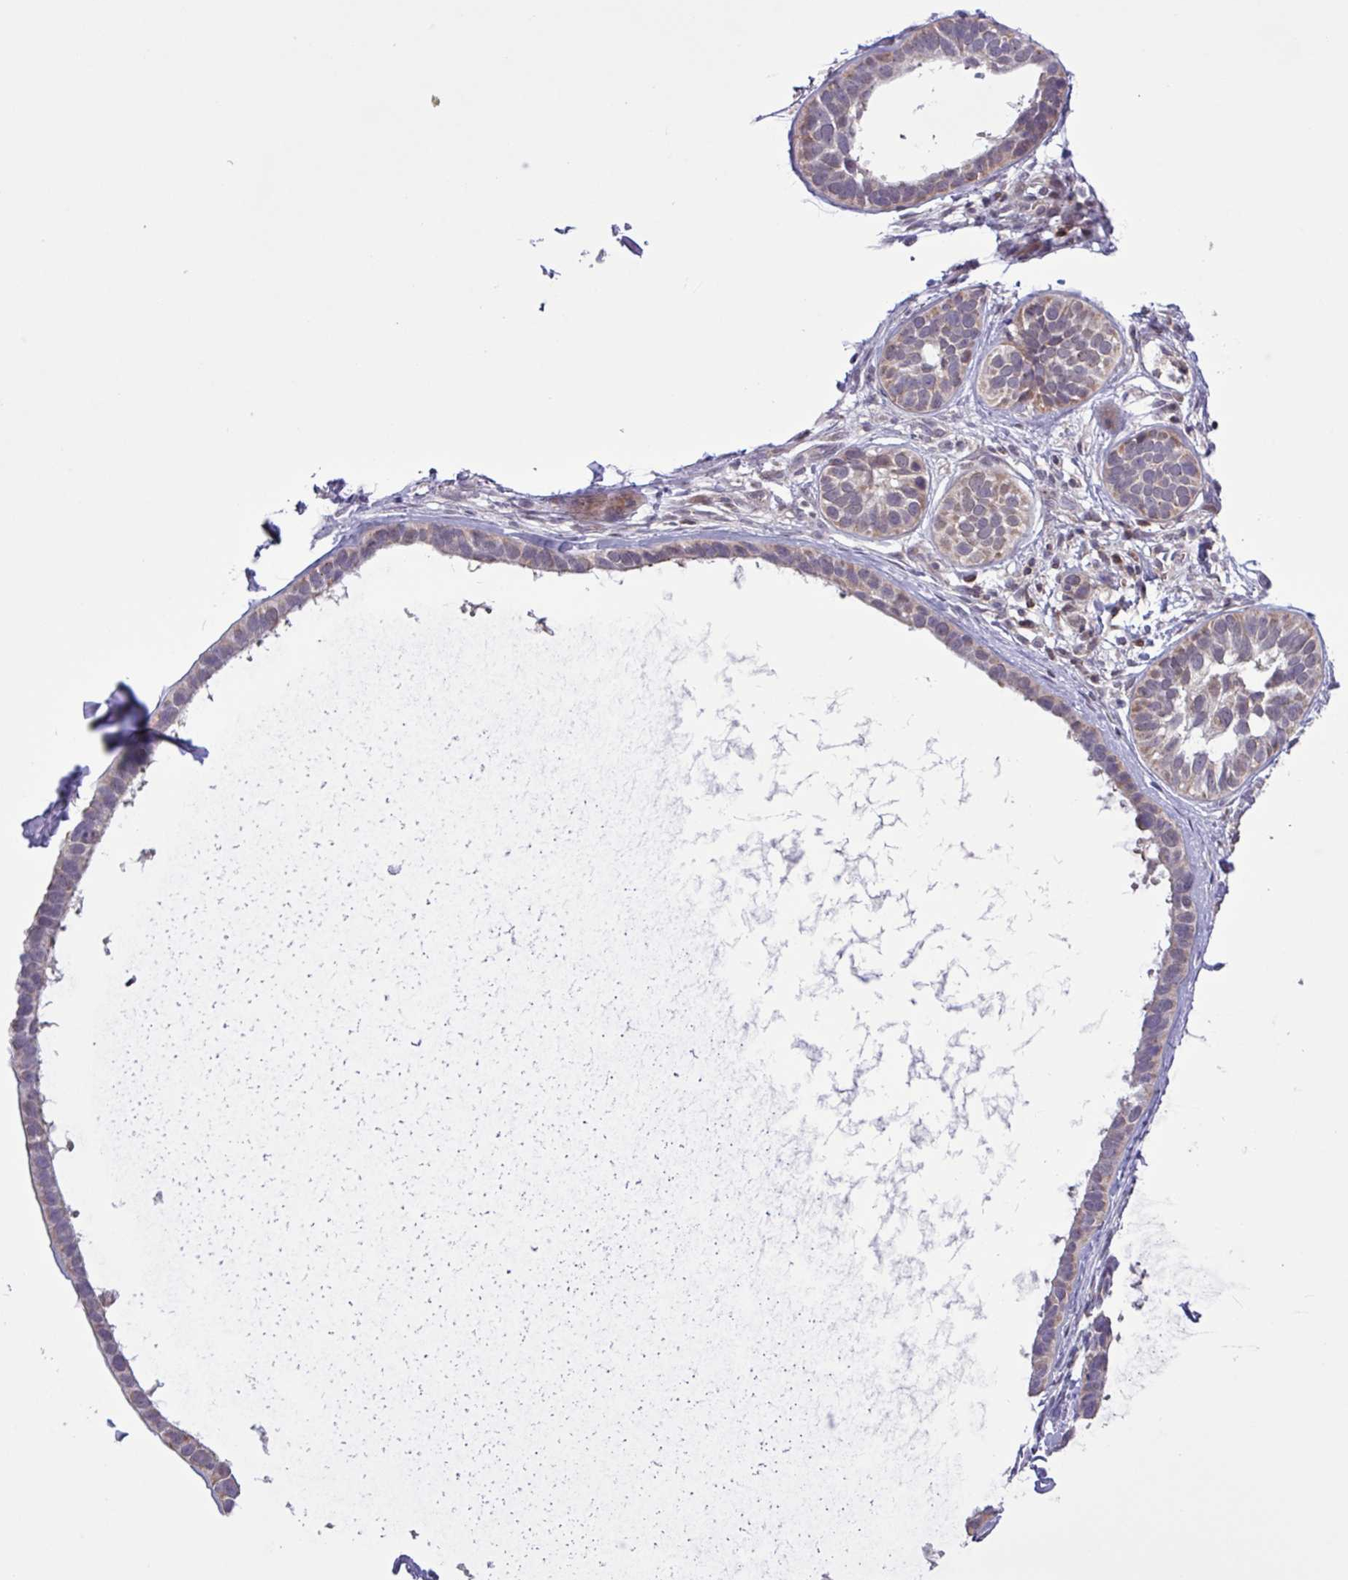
{"staining": {"intensity": "weak", "quantity": "25%-75%", "location": "cytoplasmic/membranous"}, "tissue": "skin cancer", "cell_type": "Tumor cells", "image_type": "cancer", "snomed": [{"axis": "morphology", "description": "Basal cell carcinoma"}, {"axis": "topography", "description": "Skin"}], "caption": "Basal cell carcinoma (skin) tissue demonstrates weak cytoplasmic/membranous expression in approximately 25%-75% of tumor cells, visualized by immunohistochemistry.", "gene": "RTL3", "patient": {"sex": "male", "age": 62}}